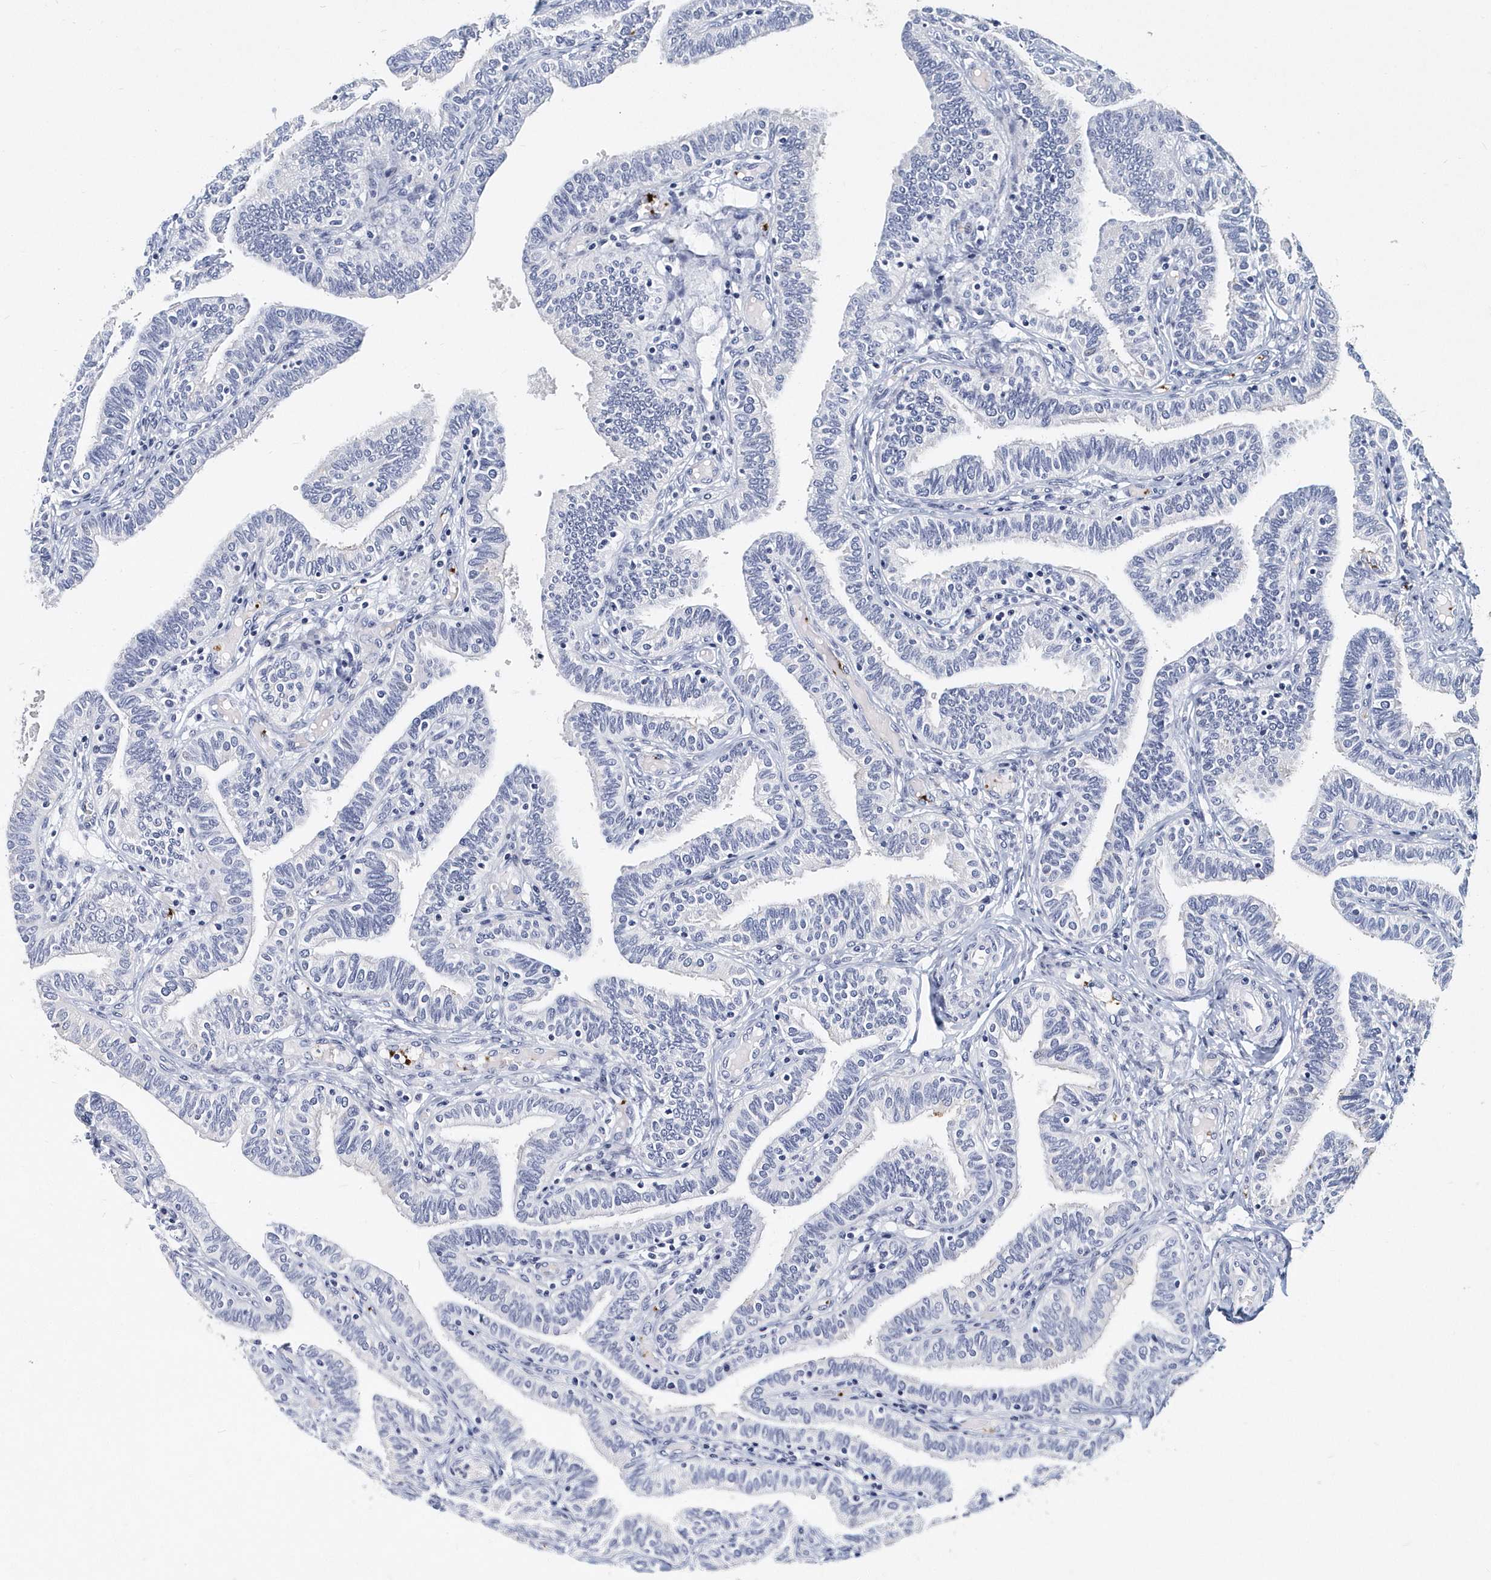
{"staining": {"intensity": "negative", "quantity": "none", "location": "none"}, "tissue": "fallopian tube", "cell_type": "Glandular cells", "image_type": "normal", "snomed": [{"axis": "morphology", "description": "Normal tissue, NOS"}, {"axis": "topography", "description": "Fallopian tube"}], "caption": "The IHC image has no significant expression in glandular cells of fallopian tube.", "gene": "ITGA2B", "patient": {"sex": "female", "age": 39}}